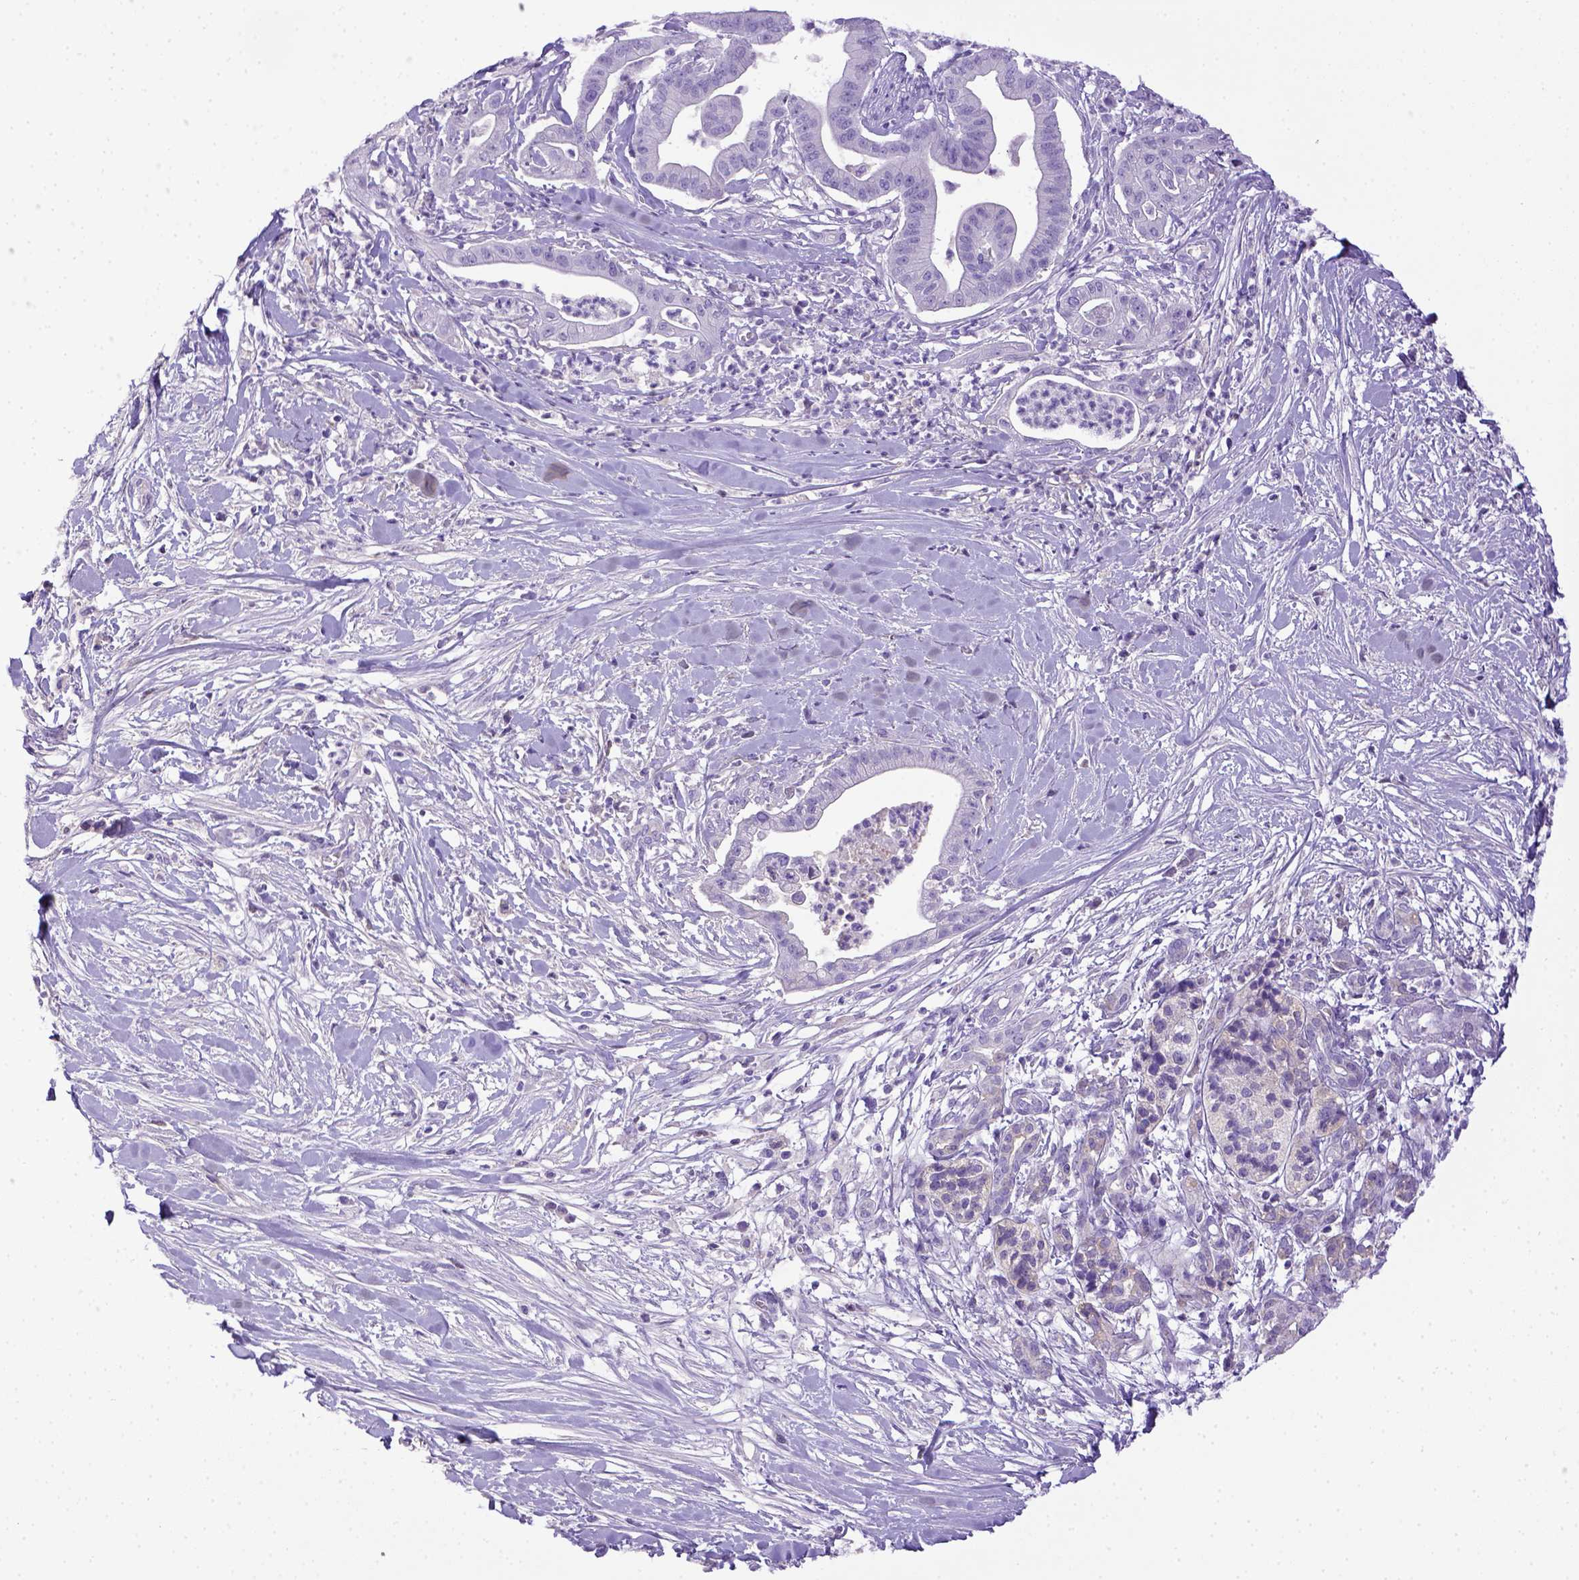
{"staining": {"intensity": "negative", "quantity": "none", "location": "none"}, "tissue": "pancreatic cancer", "cell_type": "Tumor cells", "image_type": "cancer", "snomed": [{"axis": "morphology", "description": "Normal tissue, NOS"}, {"axis": "morphology", "description": "Adenocarcinoma, NOS"}, {"axis": "topography", "description": "Lymph node"}, {"axis": "topography", "description": "Pancreas"}], "caption": "The micrograph demonstrates no staining of tumor cells in pancreatic adenocarcinoma.", "gene": "ITIH4", "patient": {"sex": "female", "age": 58}}